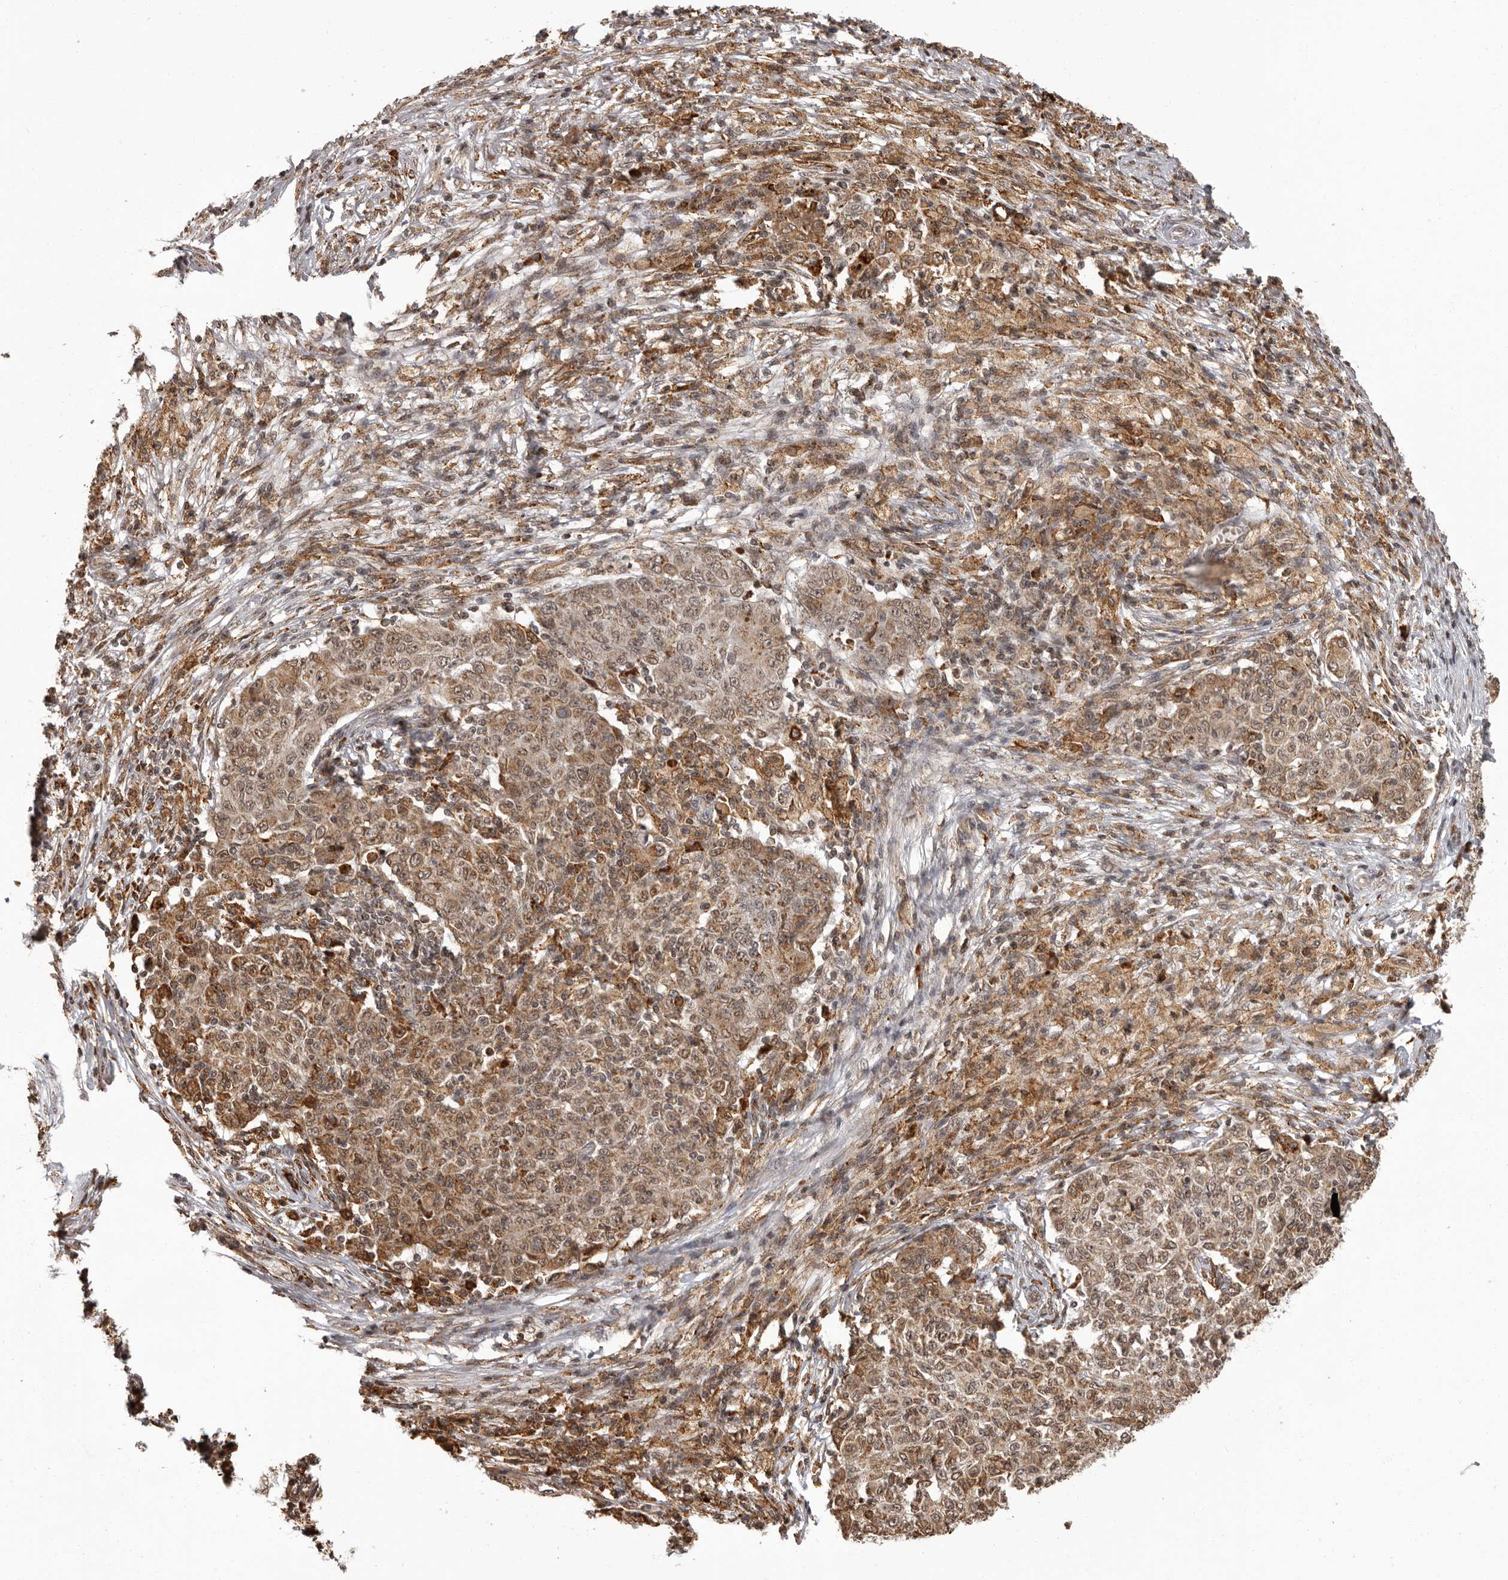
{"staining": {"intensity": "moderate", "quantity": ">75%", "location": "cytoplasmic/membranous,nuclear"}, "tissue": "ovarian cancer", "cell_type": "Tumor cells", "image_type": "cancer", "snomed": [{"axis": "morphology", "description": "Carcinoma, endometroid"}, {"axis": "topography", "description": "Ovary"}], "caption": "Protein expression analysis of ovarian cancer exhibits moderate cytoplasmic/membranous and nuclear positivity in about >75% of tumor cells. The staining is performed using DAB (3,3'-diaminobenzidine) brown chromogen to label protein expression. The nuclei are counter-stained blue using hematoxylin.", "gene": "IL32", "patient": {"sex": "female", "age": 42}}